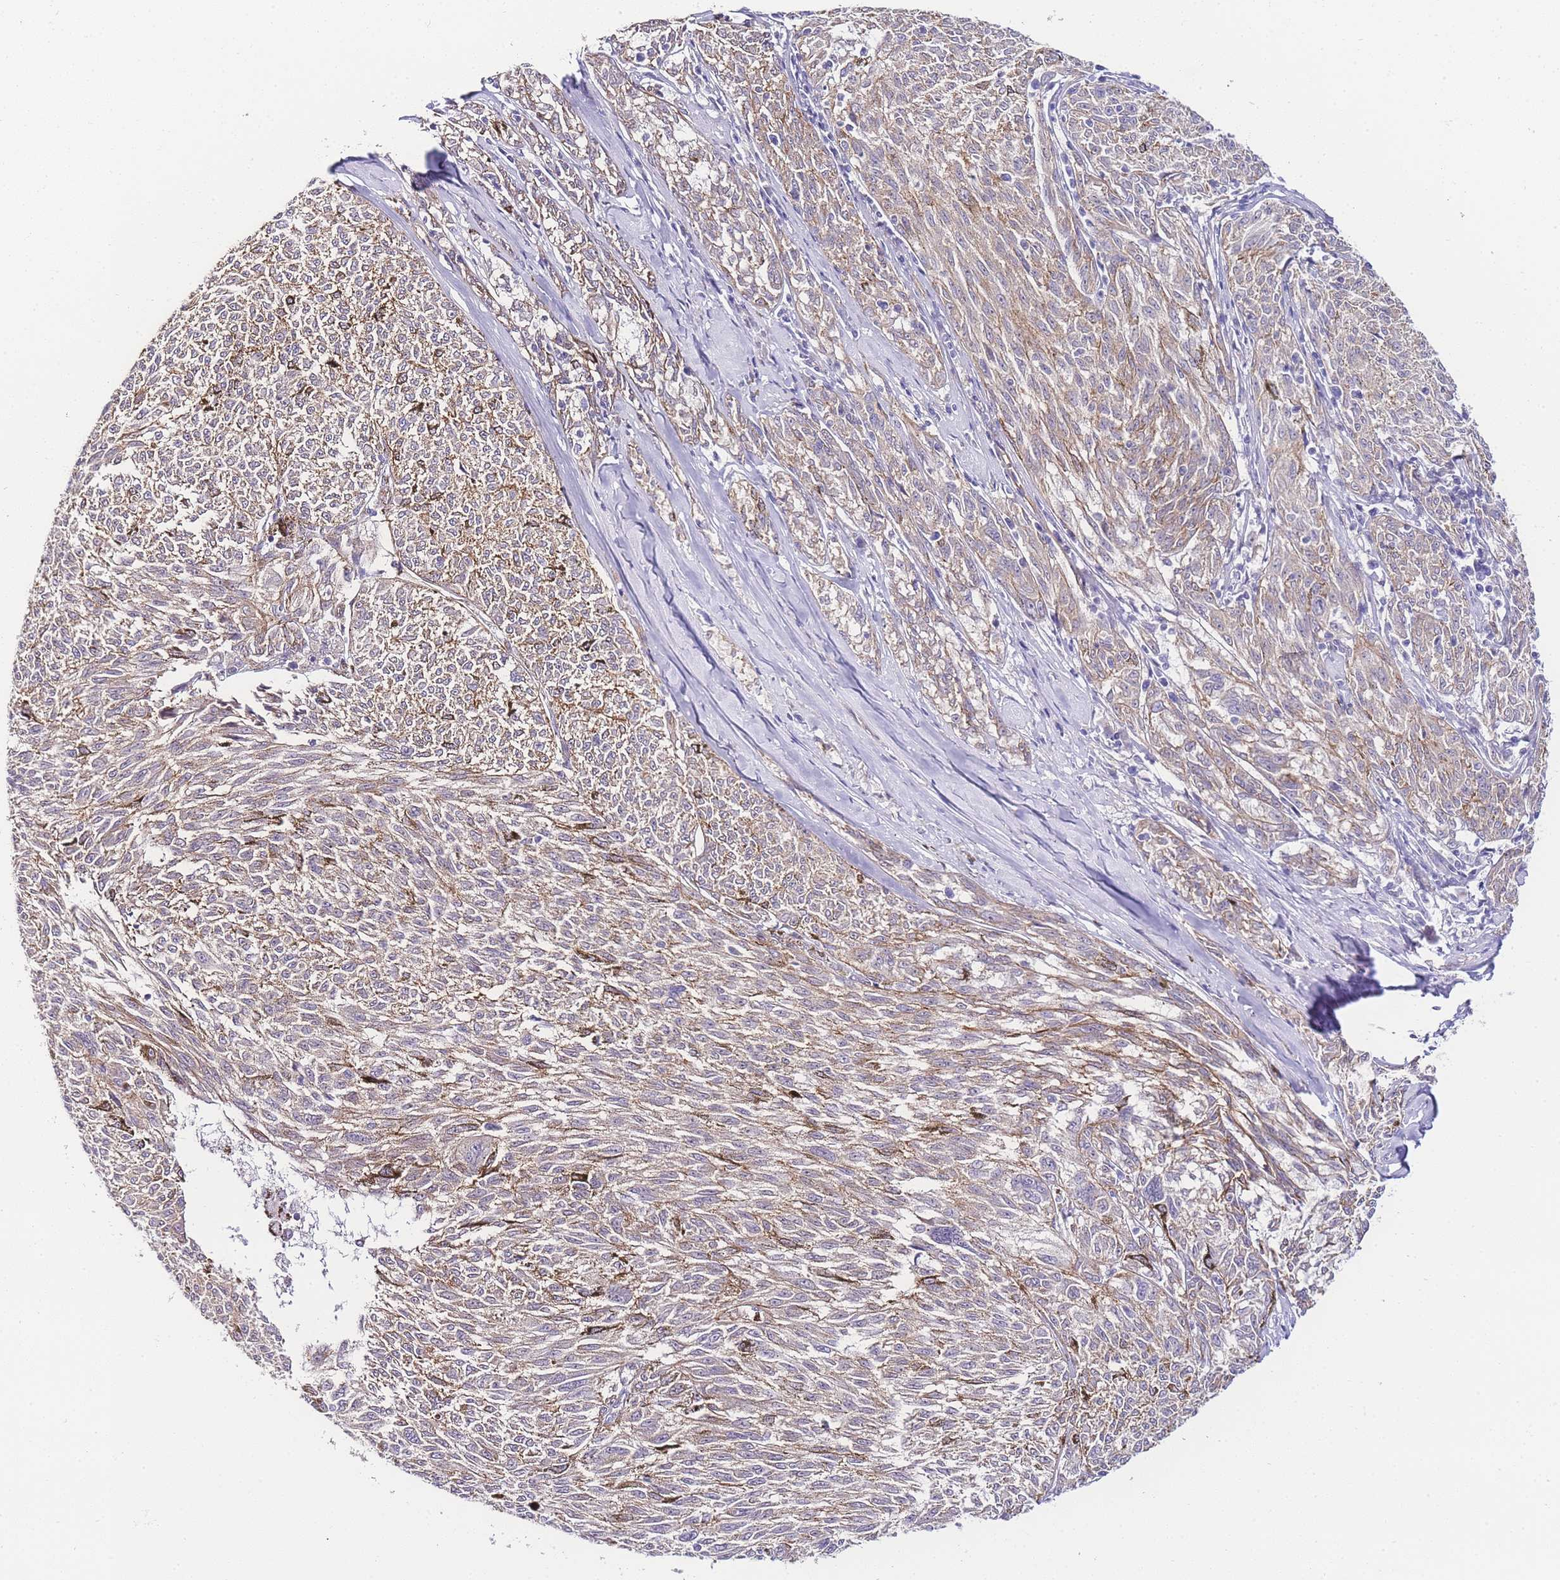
{"staining": {"intensity": "weak", "quantity": "25%-75%", "location": "cytoplasmic/membranous"}, "tissue": "melanoma", "cell_type": "Tumor cells", "image_type": "cancer", "snomed": [{"axis": "morphology", "description": "Malignant melanoma, NOS"}, {"axis": "topography", "description": "Skin"}], "caption": "Tumor cells demonstrate low levels of weak cytoplasmic/membranous expression in about 25%-75% of cells in malignant melanoma. (brown staining indicates protein expression, while blue staining denotes nuclei).", "gene": "PDCD7", "patient": {"sex": "female", "age": 72}}